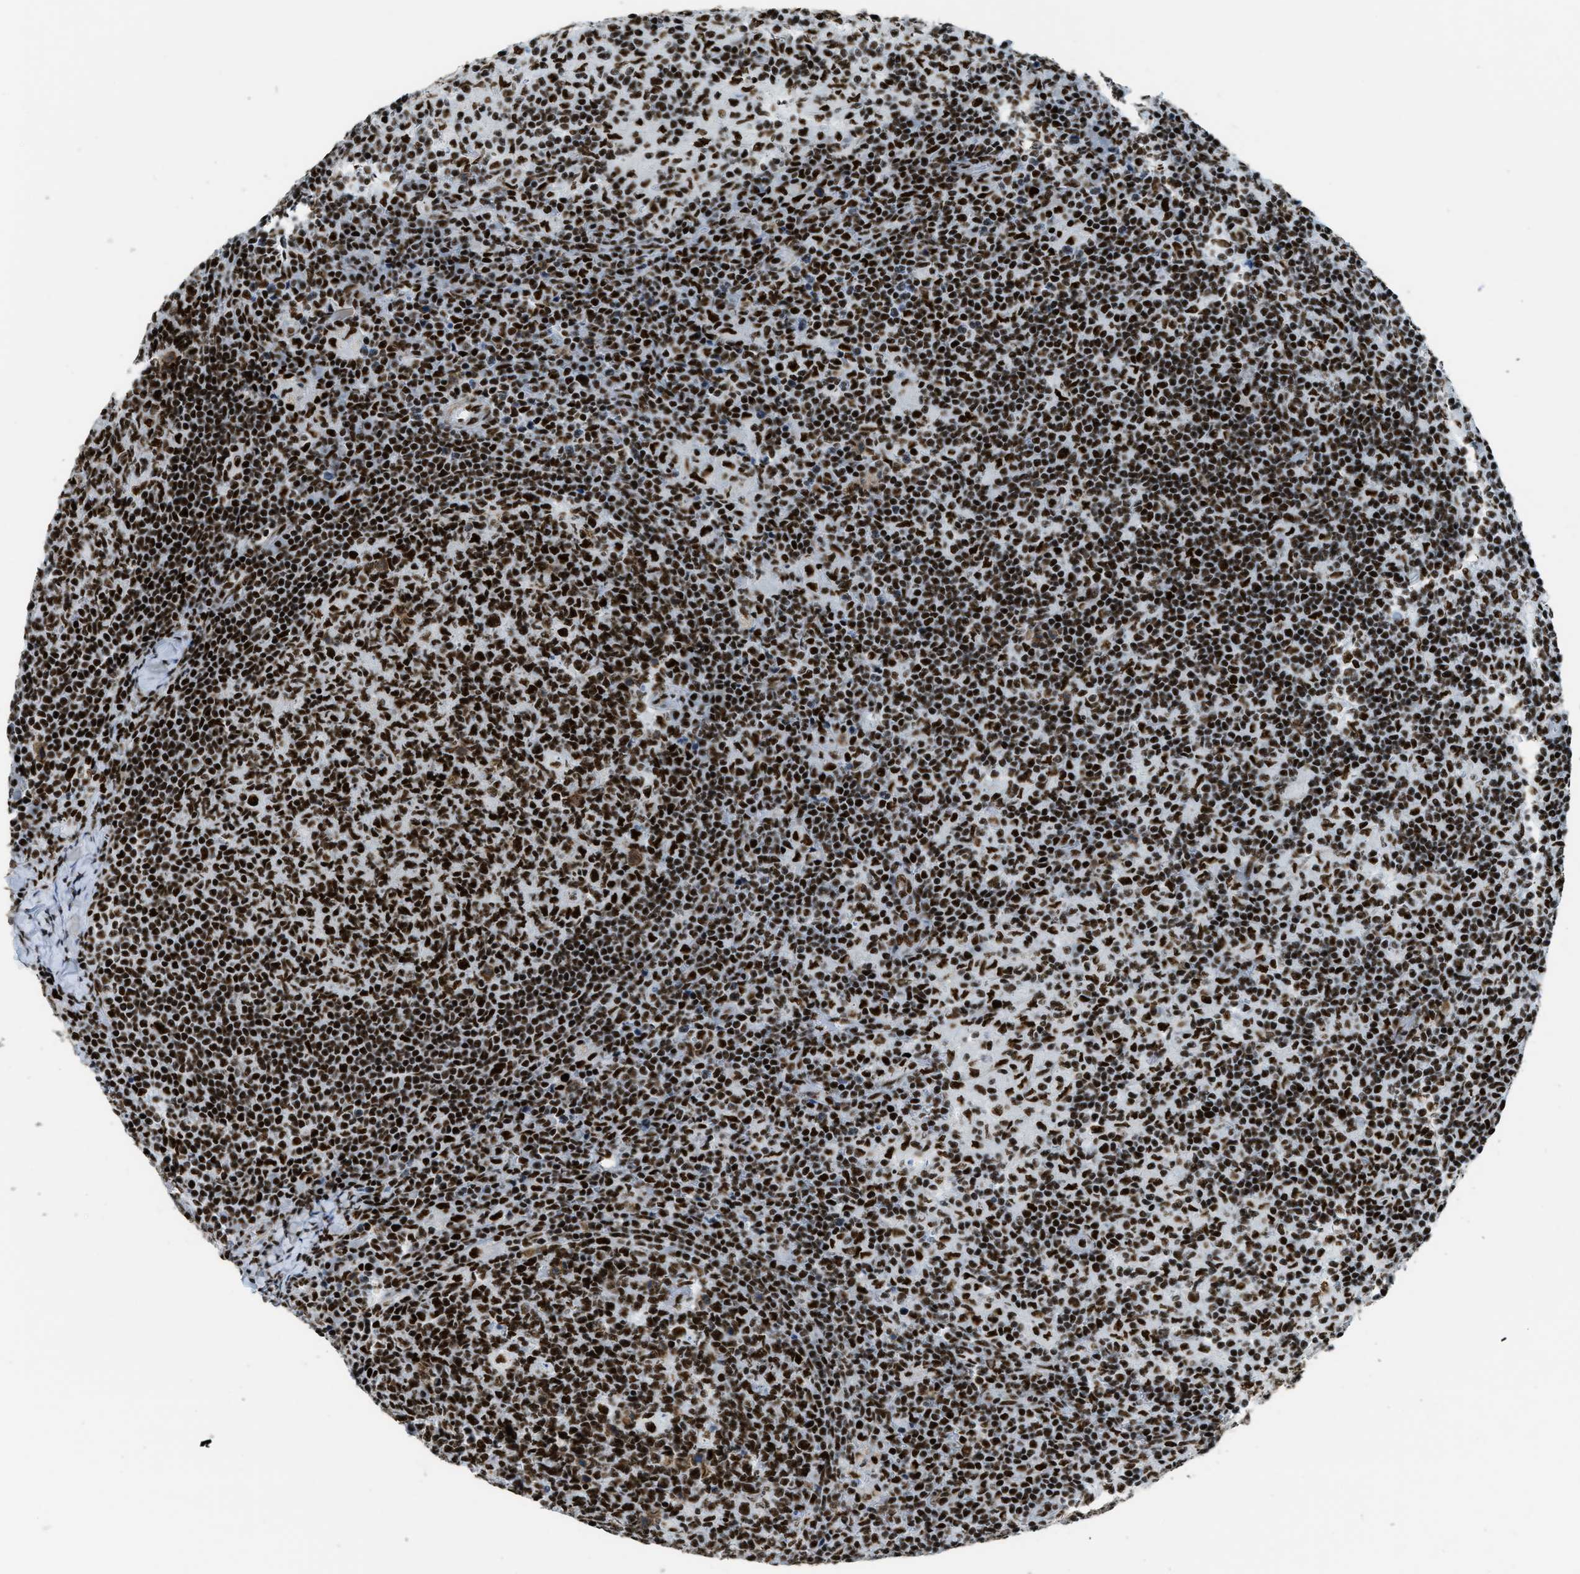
{"staining": {"intensity": "strong", "quantity": ">75%", "location": "nuclear"}, "tissue": "lymph node", "cell_type": "Germinal center cells", "image_type": "normal", "snomed": [{"axis": "morphology", "description": "Normal tissue, NOS"}, {"axis": "morphology", "description": "Inflammation, NOS"}, {"axis": "topography", "description": "Lymph node"}], "caption": "Lymph node stained for a protein exhibits strong nuclear positivity in germinal center cells.", "gene": "ZNF207", "patient": {"sex": "male", "age": 55}}